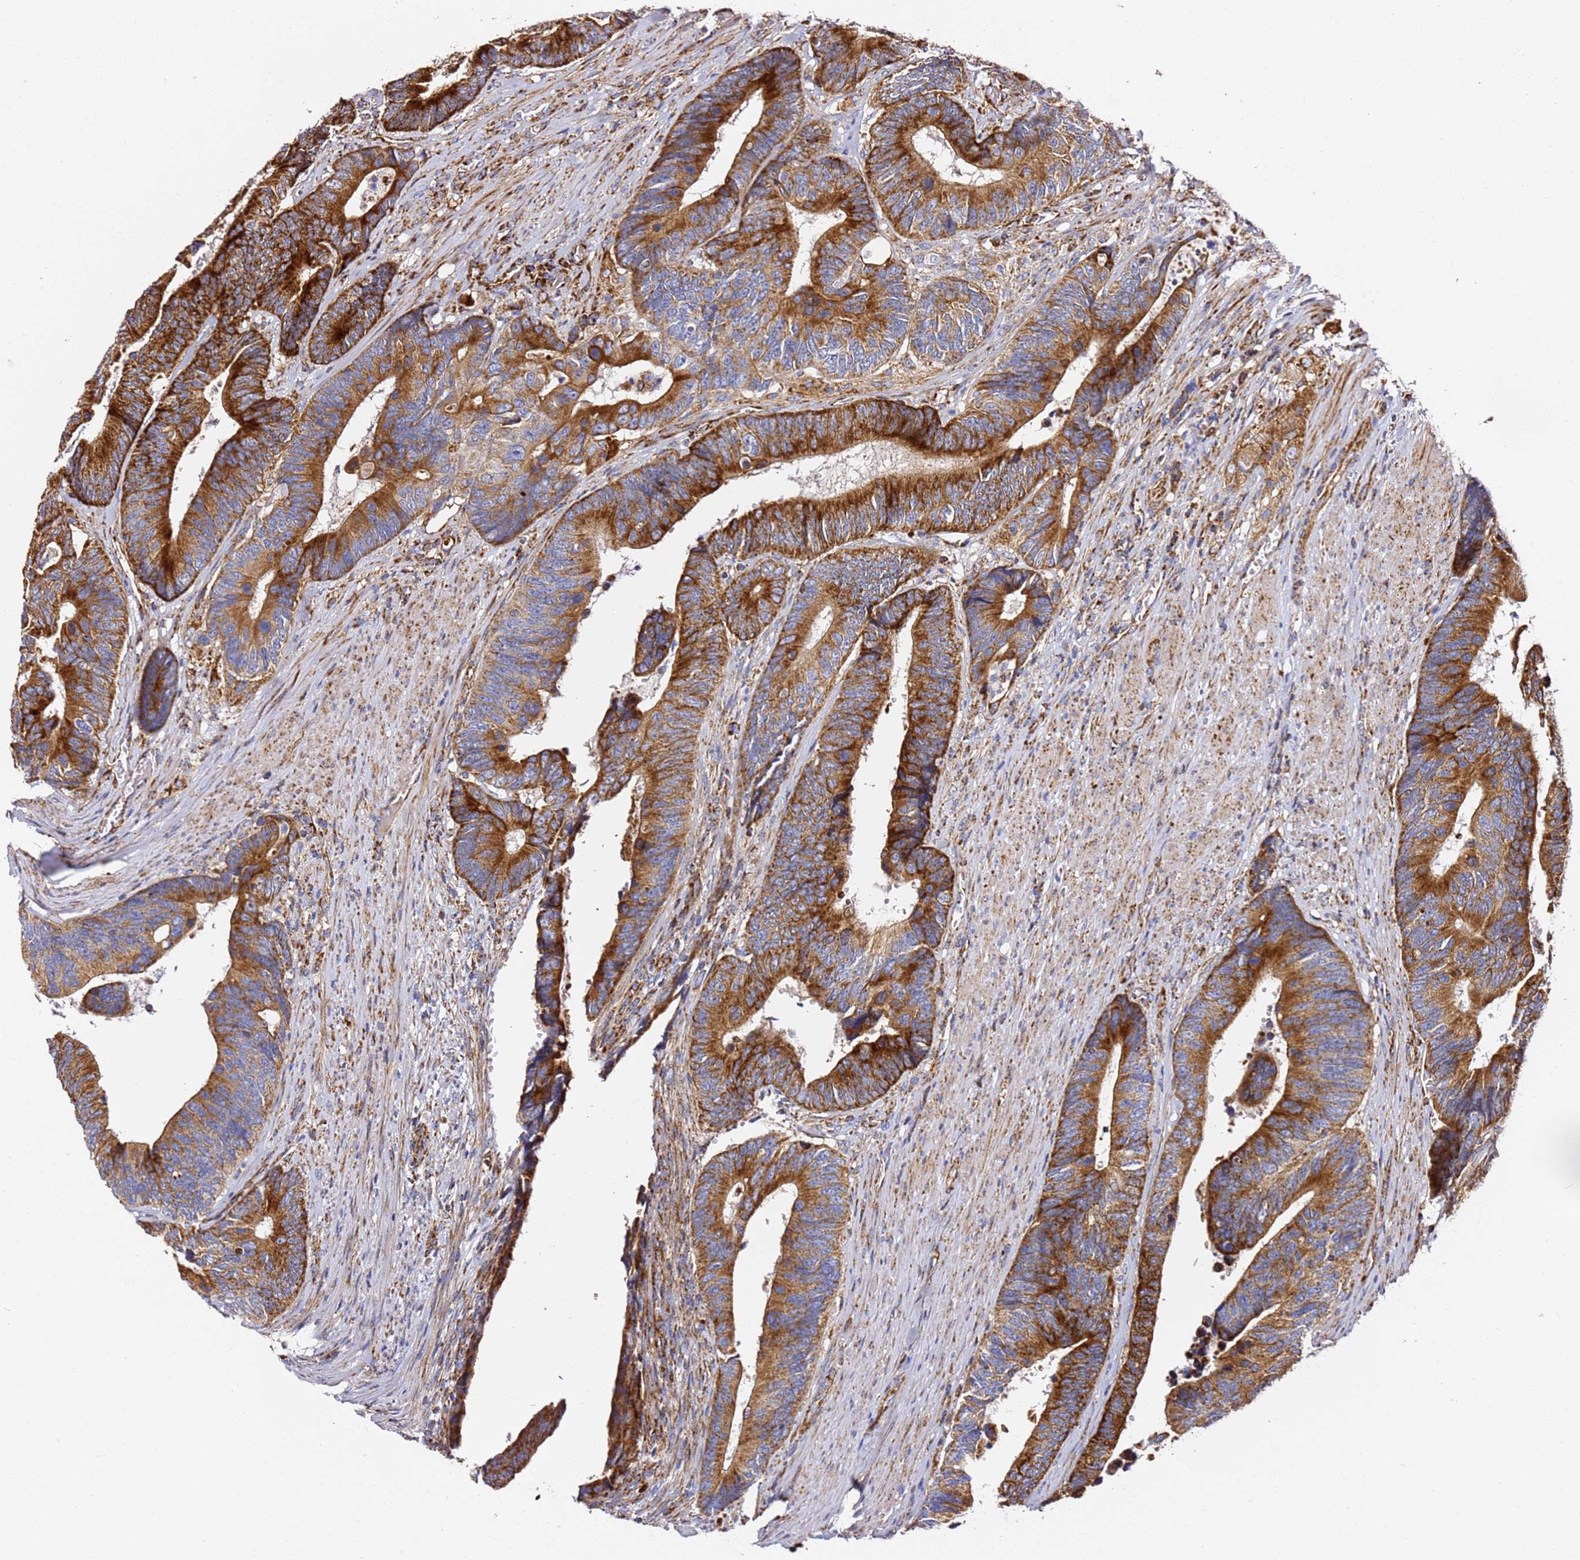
{"staining": {"intensity": "strong", "quantity": ">75%", "location": "cytoplasmic/membranous"}, "tissue": "colorectal cancer", "cell_type": "Tumor cells", "image_type": "cancer", "snomed": [{"axis": "morphology", "description": "Adenocarcinoma, NOS"}, {"axis": "topography", "description": "Colon"}], "caption": "Colorectal cancer was stained to show a protein in brown. There is high levels of strong cytoplasmic/membranous expression in approximately >75% of tumor cells.", "gene": "NDUFA3", "patient": {"sex": "male", "age": 87}}